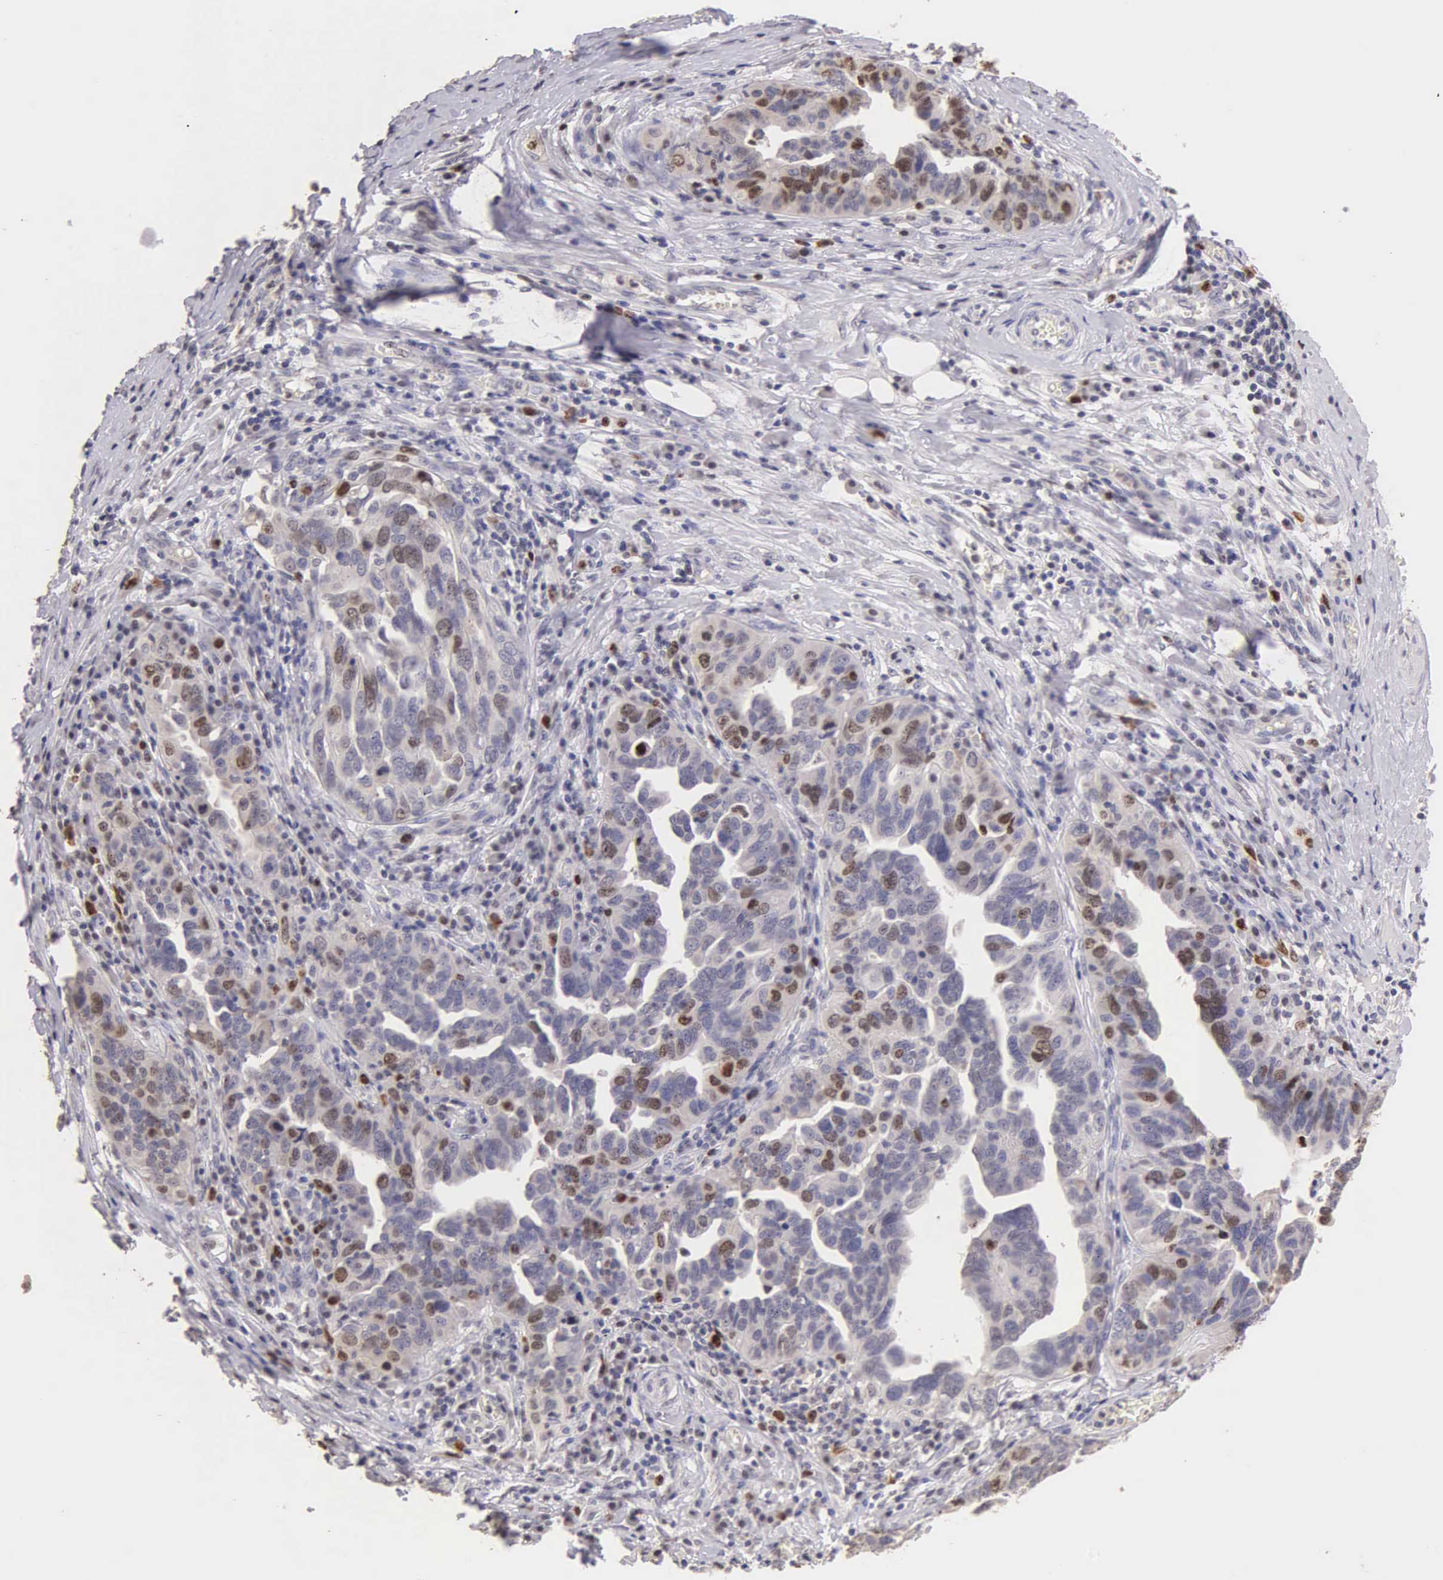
{"staining": {"intensity": "moderate", "quantity": "25%-75%", "location": "nuclear"}, "tissue": "ovarian cancer", "cell_type": "Tumor cells", "image_type": "cancer", "snomed": [{"axis": "morphology", "description": "Cystadenocarcinoma, serous, NOS"}, {"axis": "topography", "description": "Ovary"}], "caption": "Ovarian cancer tissue reveals moderate nuclear staining in about 25%-75% of tumor cells, visualized by immunohistochemistry.", "gene": "MKI67", "patient": {"sex": "female", "age": 64}}